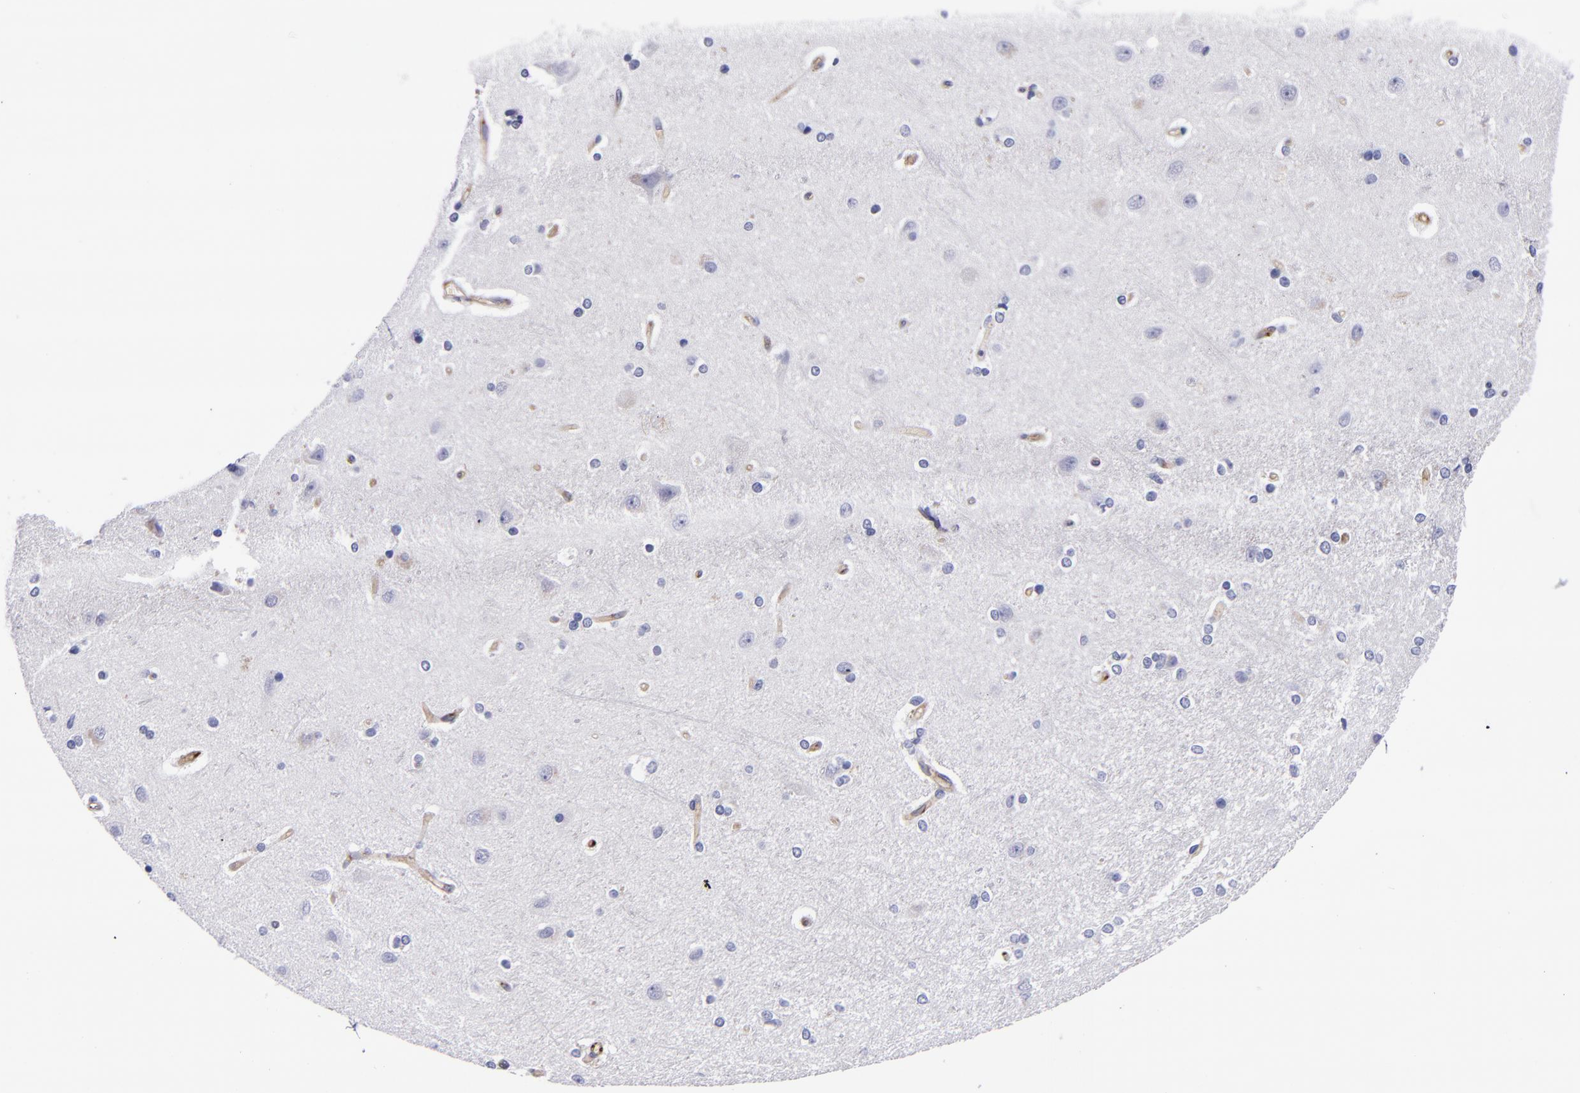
{"staining": {"intensity": "negative", "quantity": "none", "location": "none"}, "tissue": "cerebral cortex", "cell_type": "Endothelial cells", "image_type": "normal", "snomed": [{"axis": "morphology", "description": "Normal tissue, NOS"}, {"axis": "topography", "description": "Cerebral cortex"}], "caption": "The immunohistochemistry (IHC) image has no significant staining in endothelial cells of cerebral cortex.", "gene": "NOS3", "patient": {"sex": "female", "age": 54}}